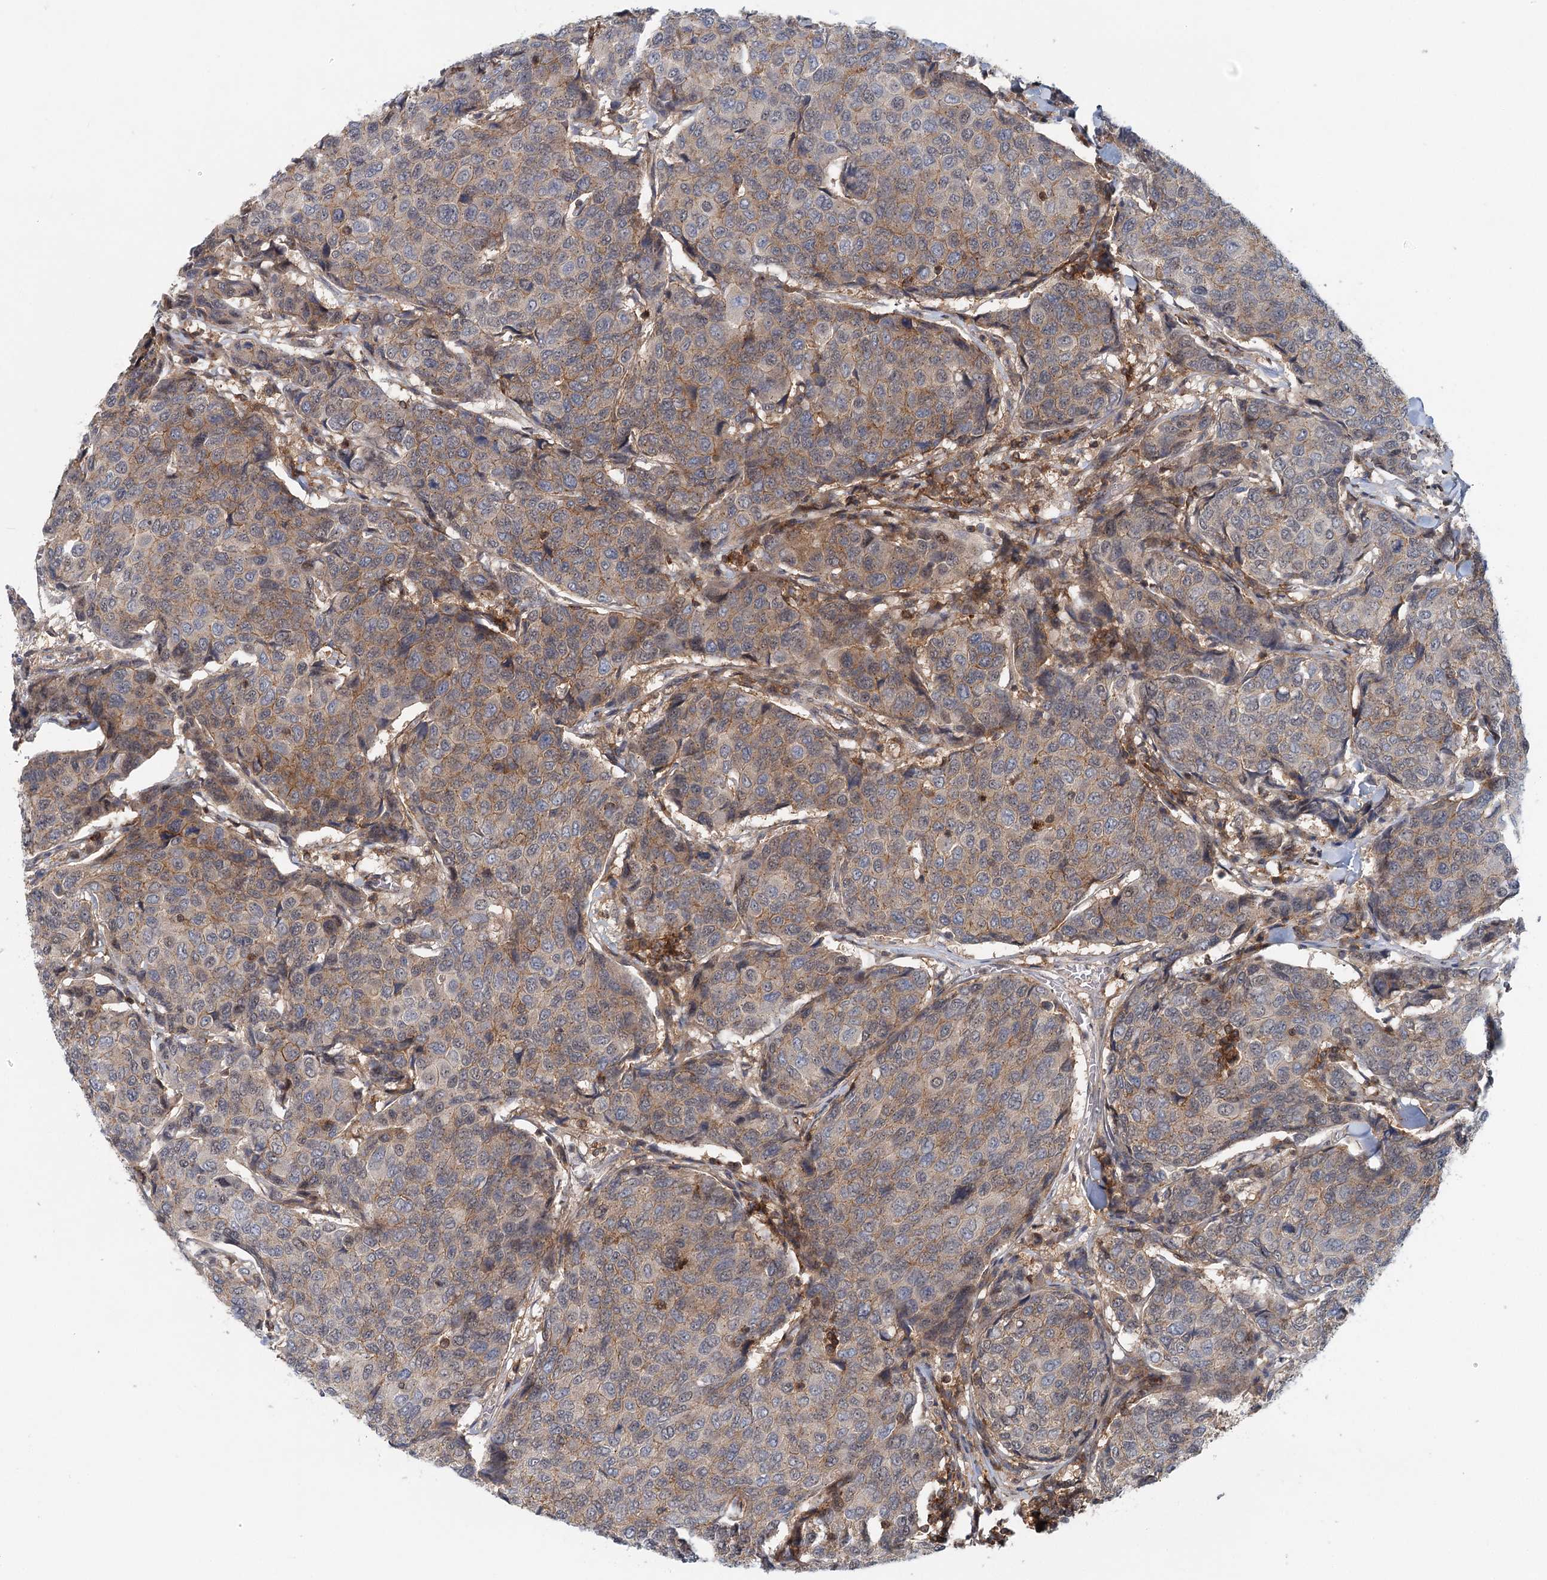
{"staining": {"intensity": "weak", "quantity": "<25%", "location": "cytoplasmic/membranous"}, "tissue": "breast cancer", "cell_type": "Tumor cells", "image_type": "cancer", "snomed": [{"axis": "morphology", "description": "Duct carcinoma"}, {"axis": "topography", "description": "Breast"}], "caption": "Breast cancer was stained to show a protein in brown. There is no significant expression in tumor cells.", "gene": "CDC42SE2", "patient": {"sex": "female", "age": 55}}